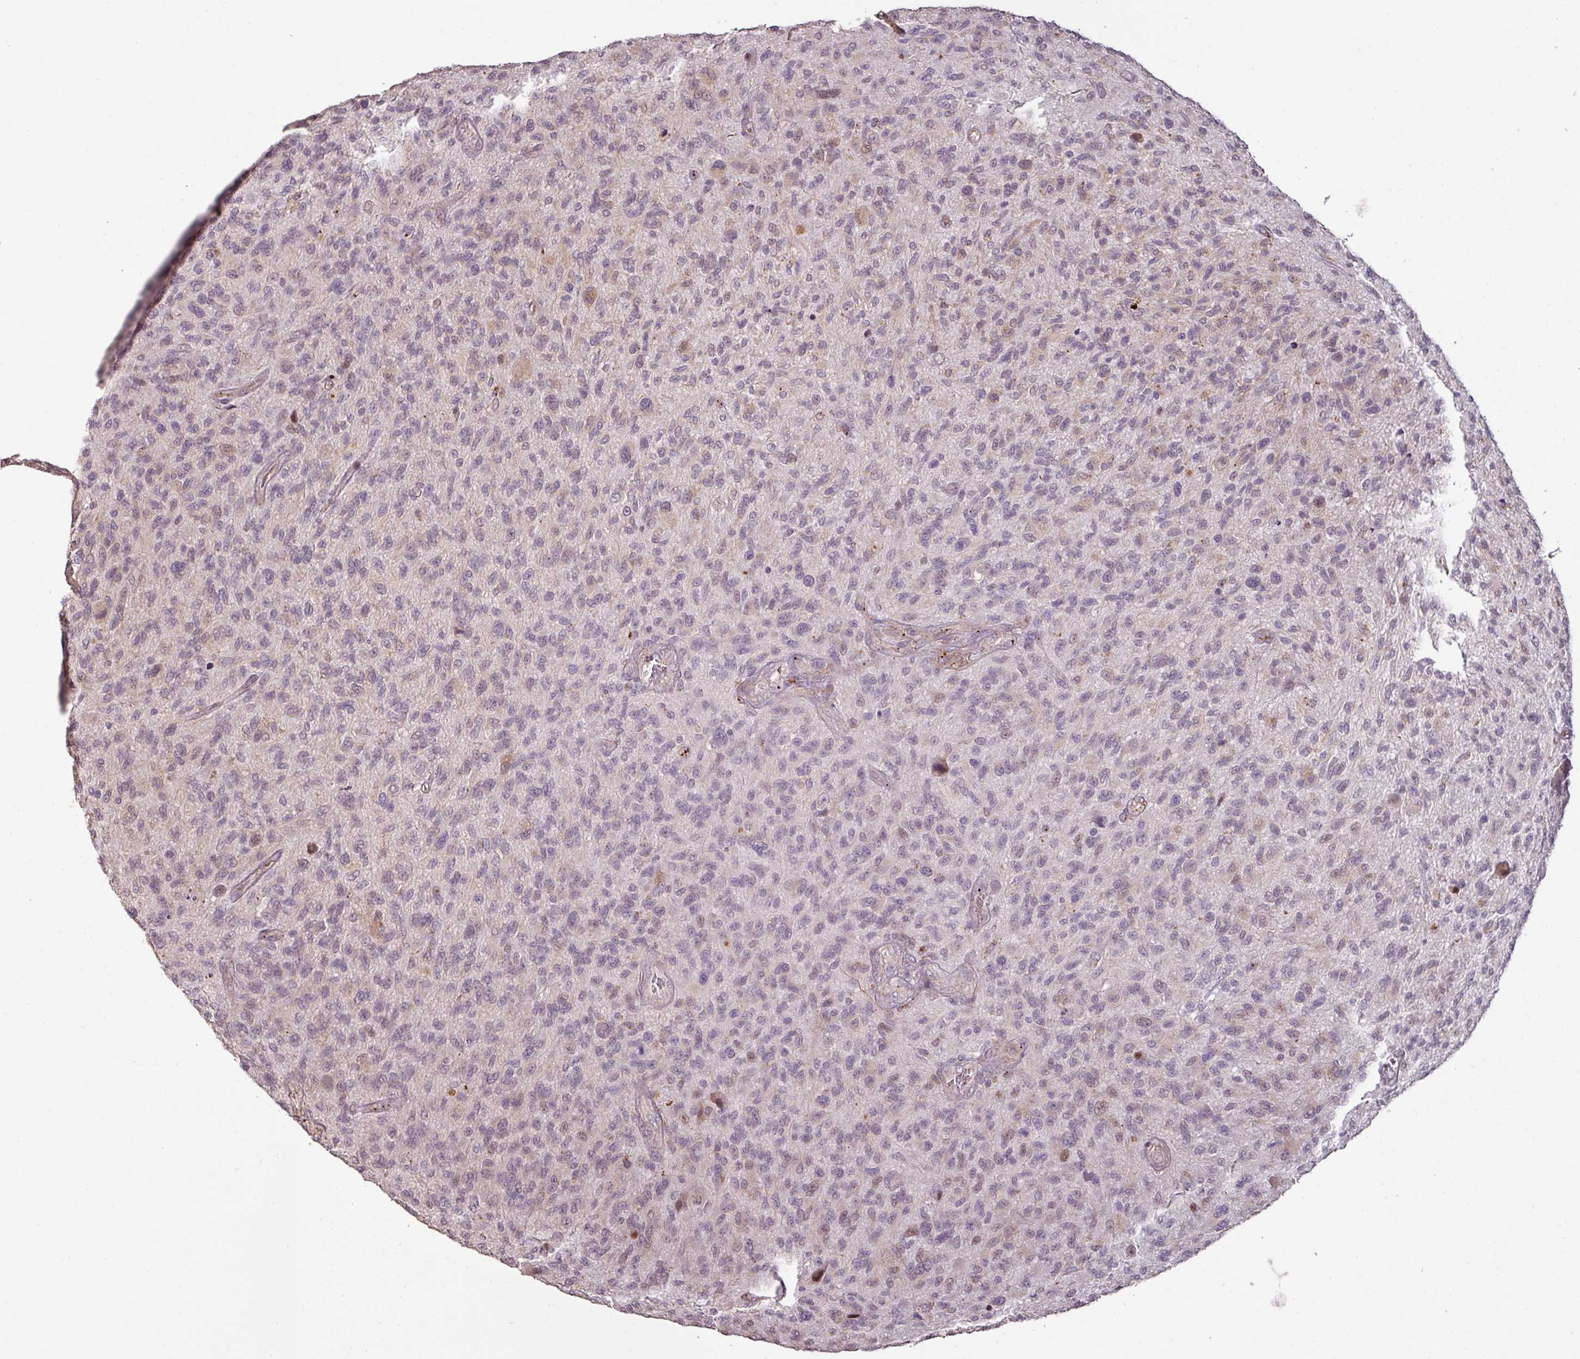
{"staining": {"intensity": "negative", "quantity": "none", "location": "none"}, "tissue": "glioma", "cell_type": "Tumor cells", "image_type": "cancer", "snomed": [{"axis": "morphology", "description": "Glioma, malignant, High grade"}, {"axis": "topography", "description": "Brain"}], "caption": "The histopathology image displays no significant positivity in tumor cells of glioma.", "gene": "CXCR5", "patient": {"sex": "male", "age": 47}}